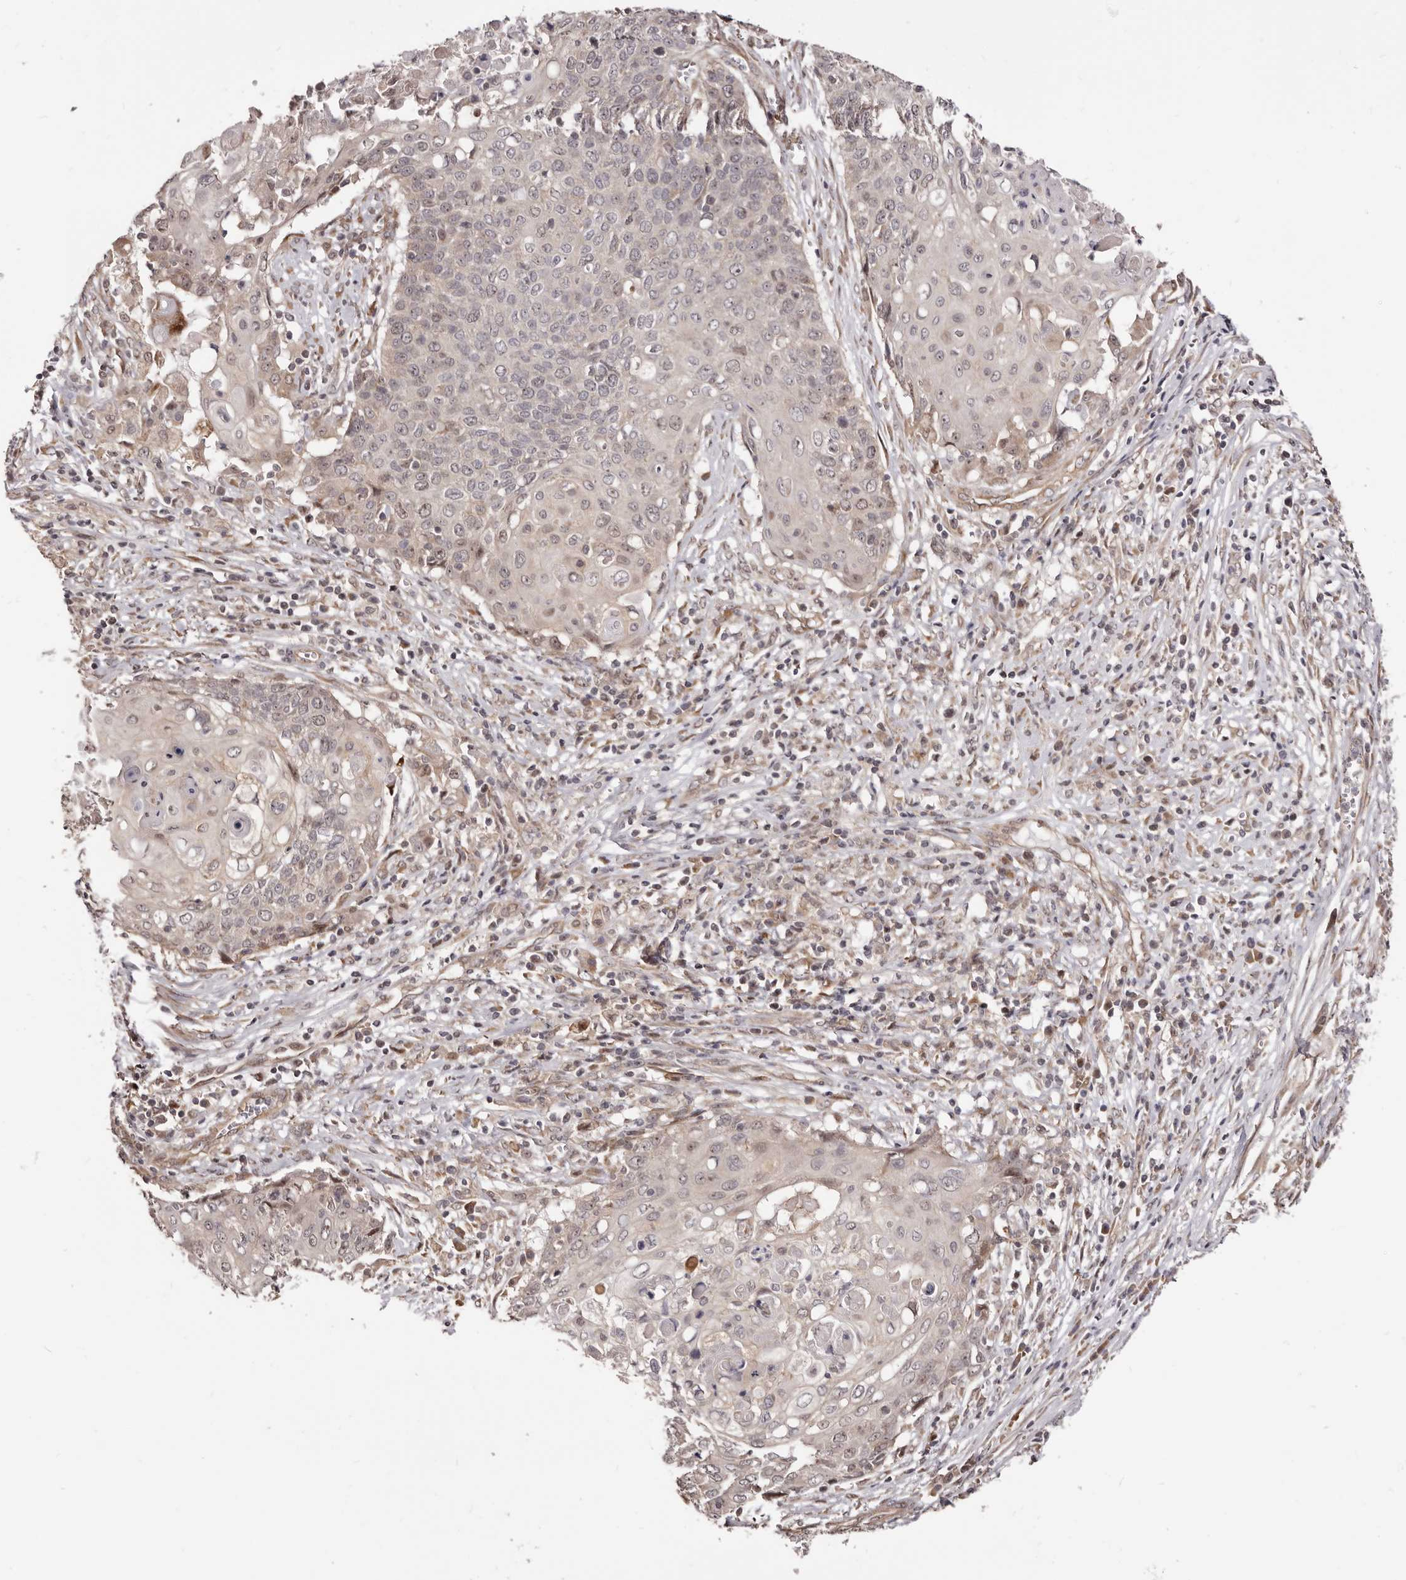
{"staining": {"intensity": "weak", "quantity": "25%-75%", "location": "nuclear"}, "tissue": "cervical cancer", "cell_type": "Tumor cells", "image_type": "cancer", "snomed": [{"axis": "morphology", "description": "Squamous cell carcinoma, NOS"}, {"axis": "topography", "description": "Cervix"}], "caption": "Immunohistochemistry histopathology image of neoplastic tissue: squamous cell carcinoma (cervical) stained using immunohistochemistry (IHC) exhibits low levels of weak protein expression localized specifically in the nuclear of tumor cells, appearing as a nuclear brown color.", "gene": "NOL12", "patient": {"sex": "female", "age": 39}}